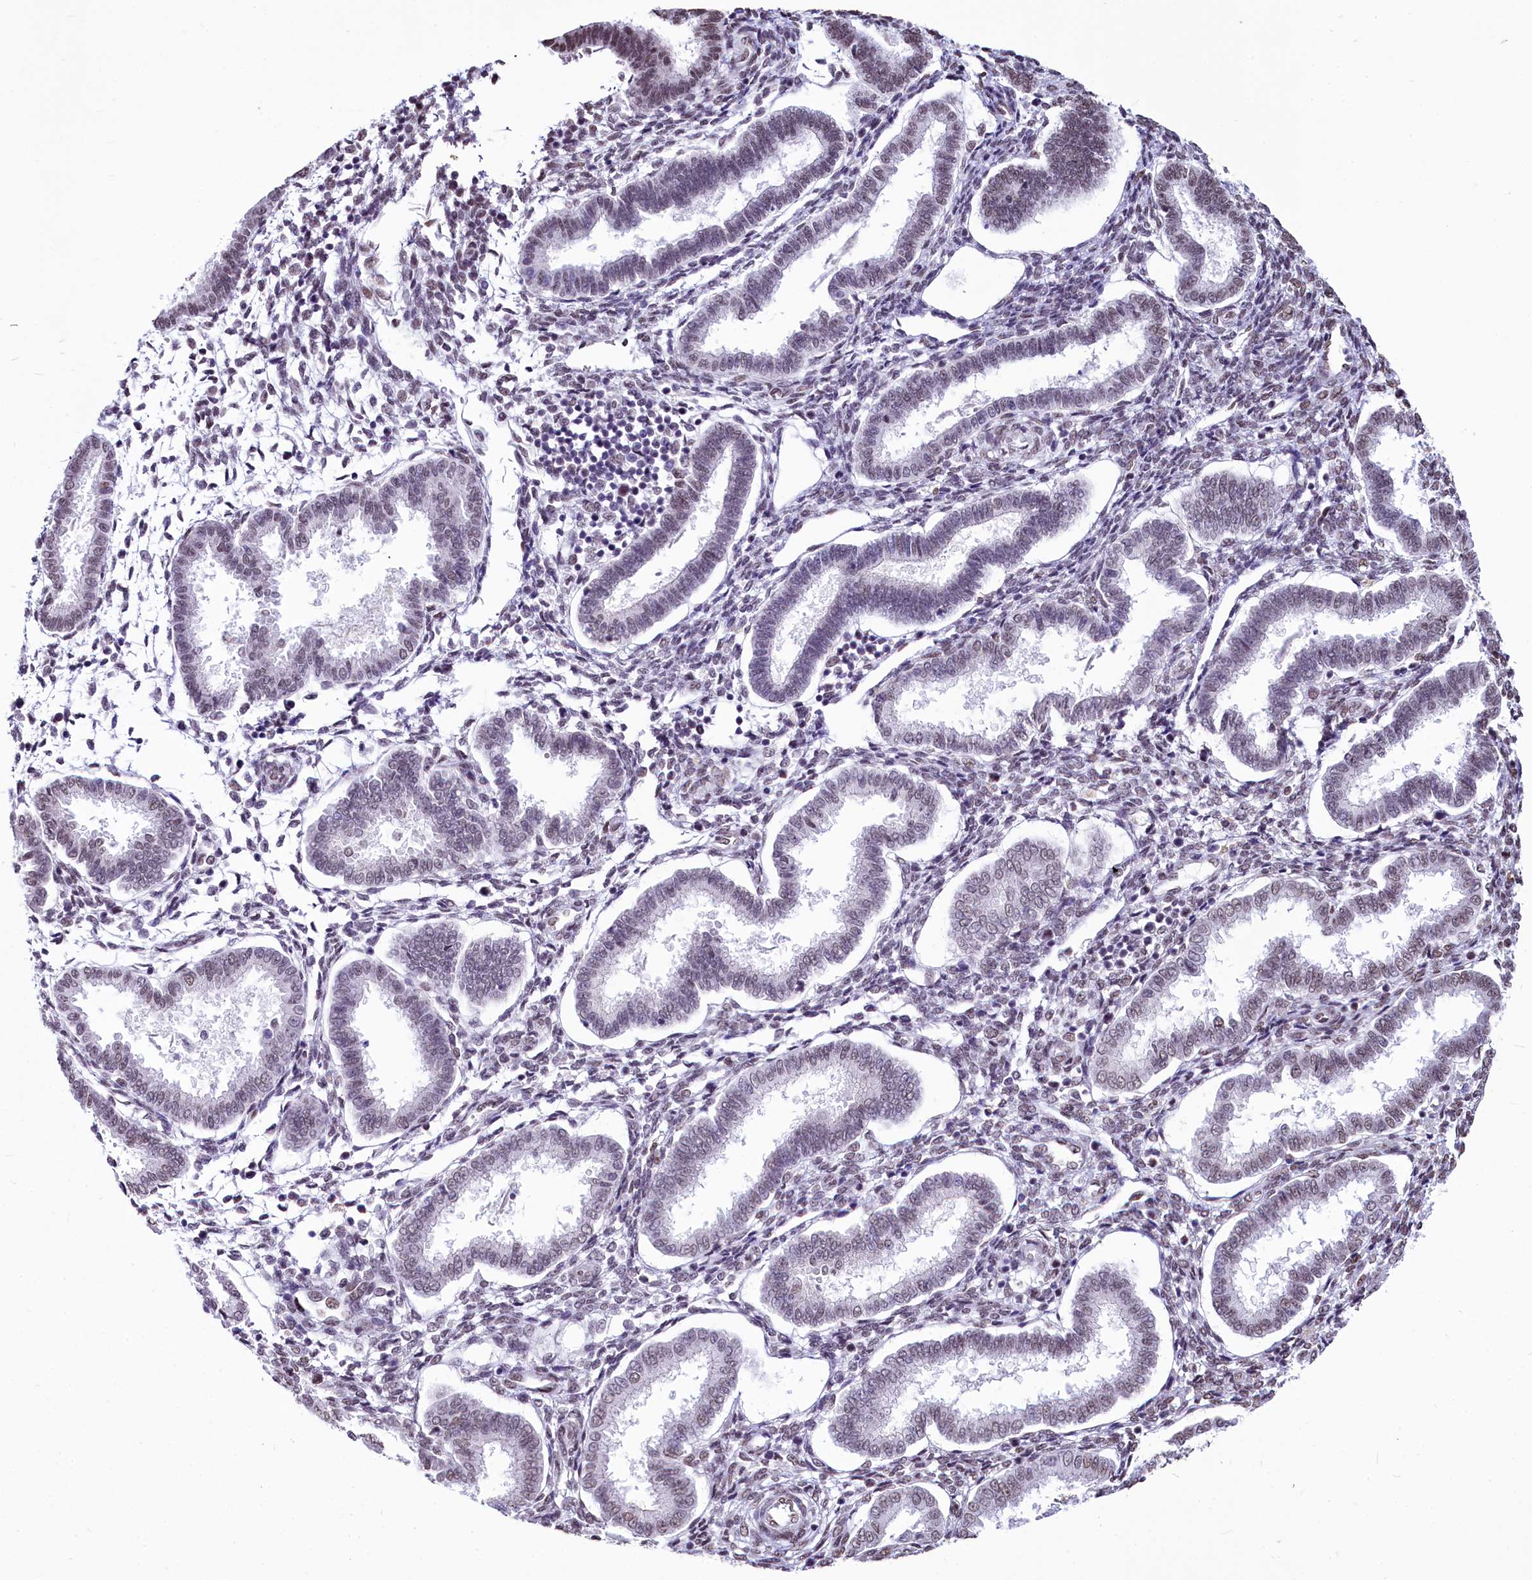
{"staining": {"intensity": "weak", "quantity": "<25%", "location": "nuclear"}, "tissue": "endometrium", "cell_type": "Cells in endometrial stroma", "image_type": "normal", "snomed": [{"axis": "morphology", "description": "Normal tissue, NOS"}, {"axis": "topography", "description": "Endometrium"}], "caption": "Immunohistochemical staining of unremarkable human endometrium displays no significant expression in cells in endometrial stroma. The staining was performed using DAB (3,3'-diaminobenzidine) to visualize the protein expression in brown, while the nuclei were stained in blue with hematoxylin (Magnification: 20x).", "gene": "PARPBP", "patient": {"sex": "female", "age": 24}}